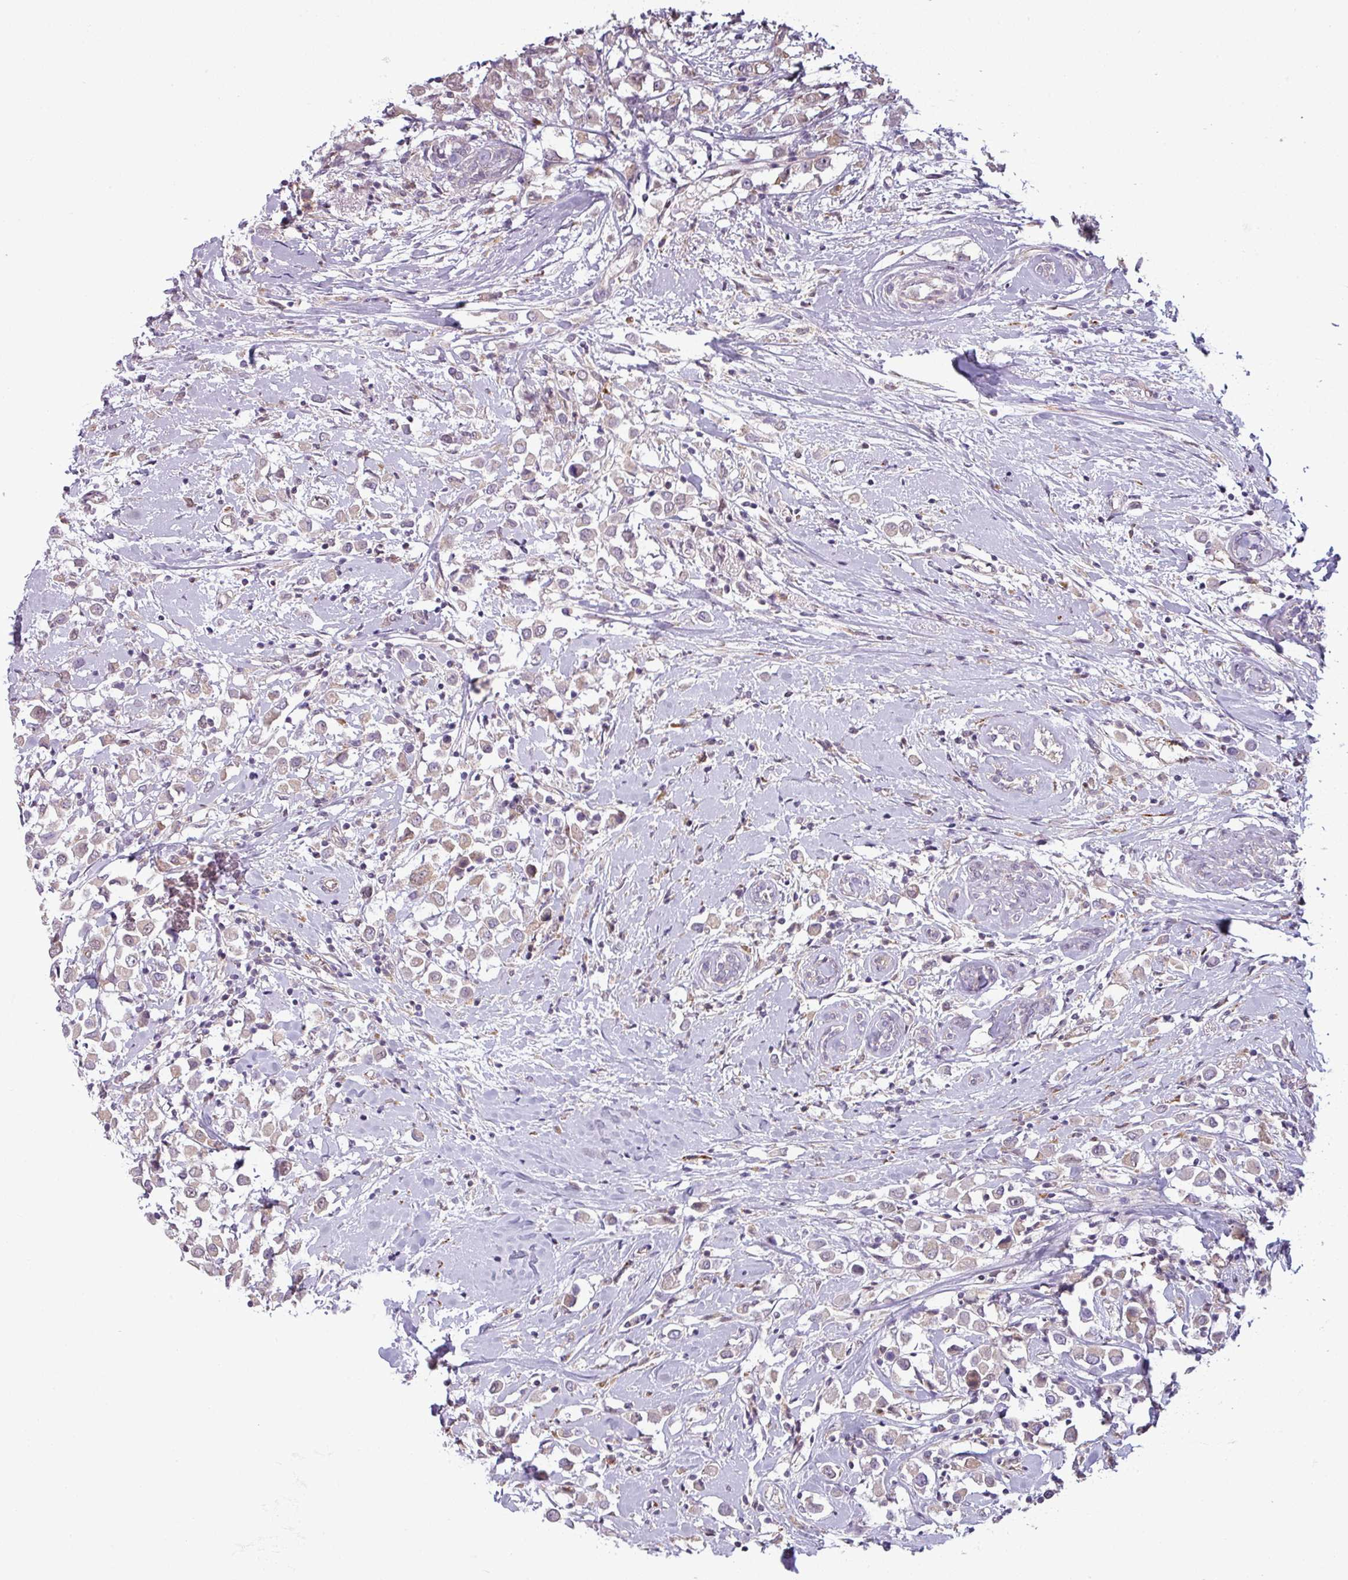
{"staining": {"intensity": "weak", "quantity": ">75%", "location": "cytoplasmic/membranous,nuclear"}, "tissue": "breast cancer", "cell_type": "Tumor cells", "image_type": "cancer", "snomed": [{"axis": "morphology", "description": "Duct carcinoma"}, {"axis": "topography", "description": "Breast"}], "caption": "This is an image of immunohistochemistry staining of breast invasive ductal carcinoma, which shows weak staining in the cytoplasmic/membranous and nuclear of tumor cells.", "gene": "CCDC144A", "patient": {"sex": "female", "age": 87}}